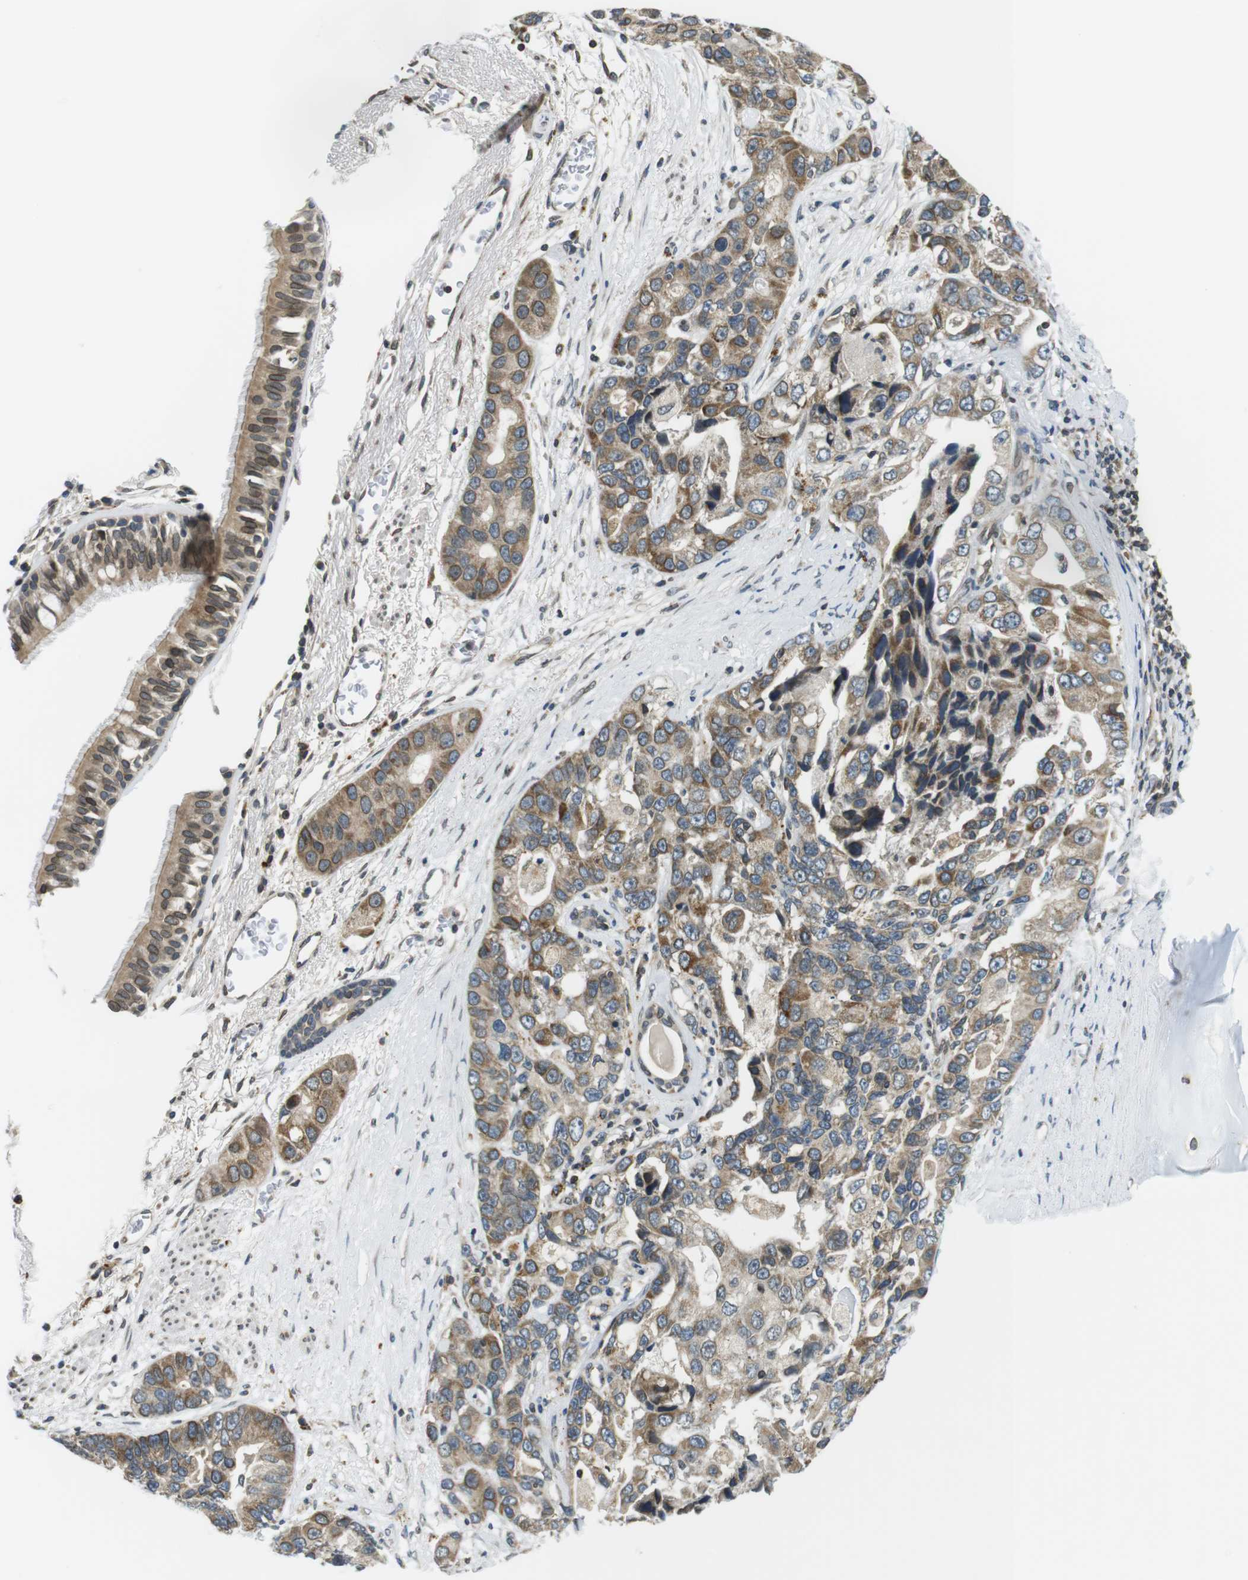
{"staining": {"intensity": "moderate", "quantity": "25%-75%", "location": "cytoplasmic/membranous,nuclear"}, "tissue": "bronchus", "cell_type": "Respiratory epithelial cells", "image_type": "normal", "snomed": [{"axis": "morphology", "description": "Normal tissue, NOS"}, {"axis": "morphology", "description": "Adenocarcinoma, NOS"}, {"axis": "morphology", "description": "Adenocarcinoma, metastatic, NOS"}, {"axis": "topography", "description": "Lymph node"}, {"axis": "topography", "description": "Bronchus"}, {"axis": "topography", "description": "Lung"}], "caption": "Immunohistochemical staining of unremarkable bronchus displays 25%-75% levels of moderate cytoplasmic/membranous,nuclear protein positivity in about 25%-75% of respiratory epithelial cells. Using DAB (3,3'-diaminobenzidine) (brown) and hematoxylin (blue) stains, captured at high magnification using brightfield microscopy.", "gene": "TMX4", "patient": {"sex": "female", "age": 54}}